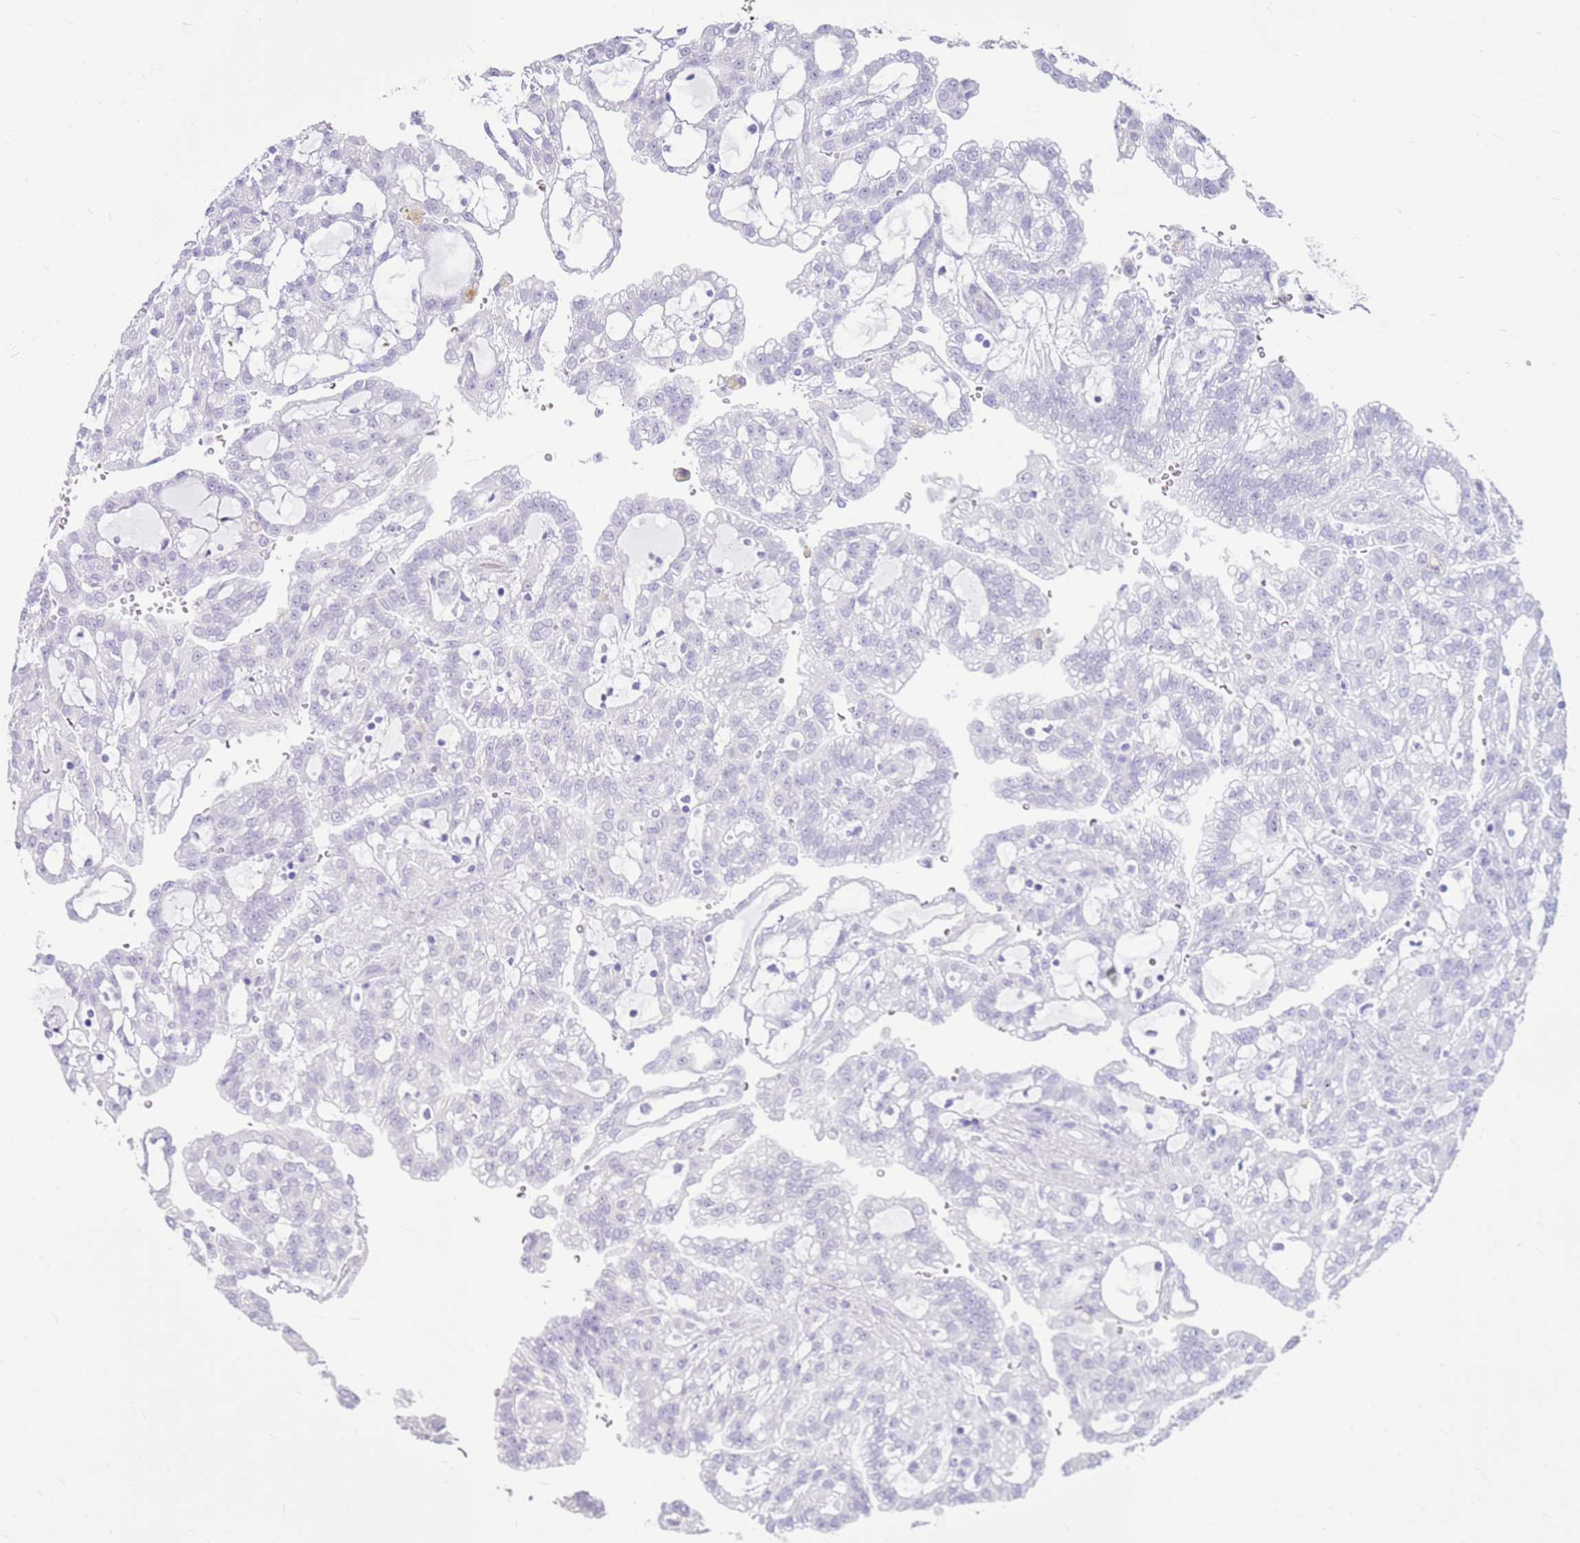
{"staining": {"intensity": "negative", "quantity": "none", "location": "none"}, "tissue": "renal cancer", "cell_type": "Tumor cells", "image_type": "cancer", "snomed": [{"axis": "morphology", "description": "Adenocarcinoma, NOS"}, {"axis": "topography", "description": "Kidney"}], "caption": "Image shows no significant protein staining in tumor cells of renal cancer (adenocarcinoma).", "gene": "CA8", "patient": {"sex": "male", "age": 63}}